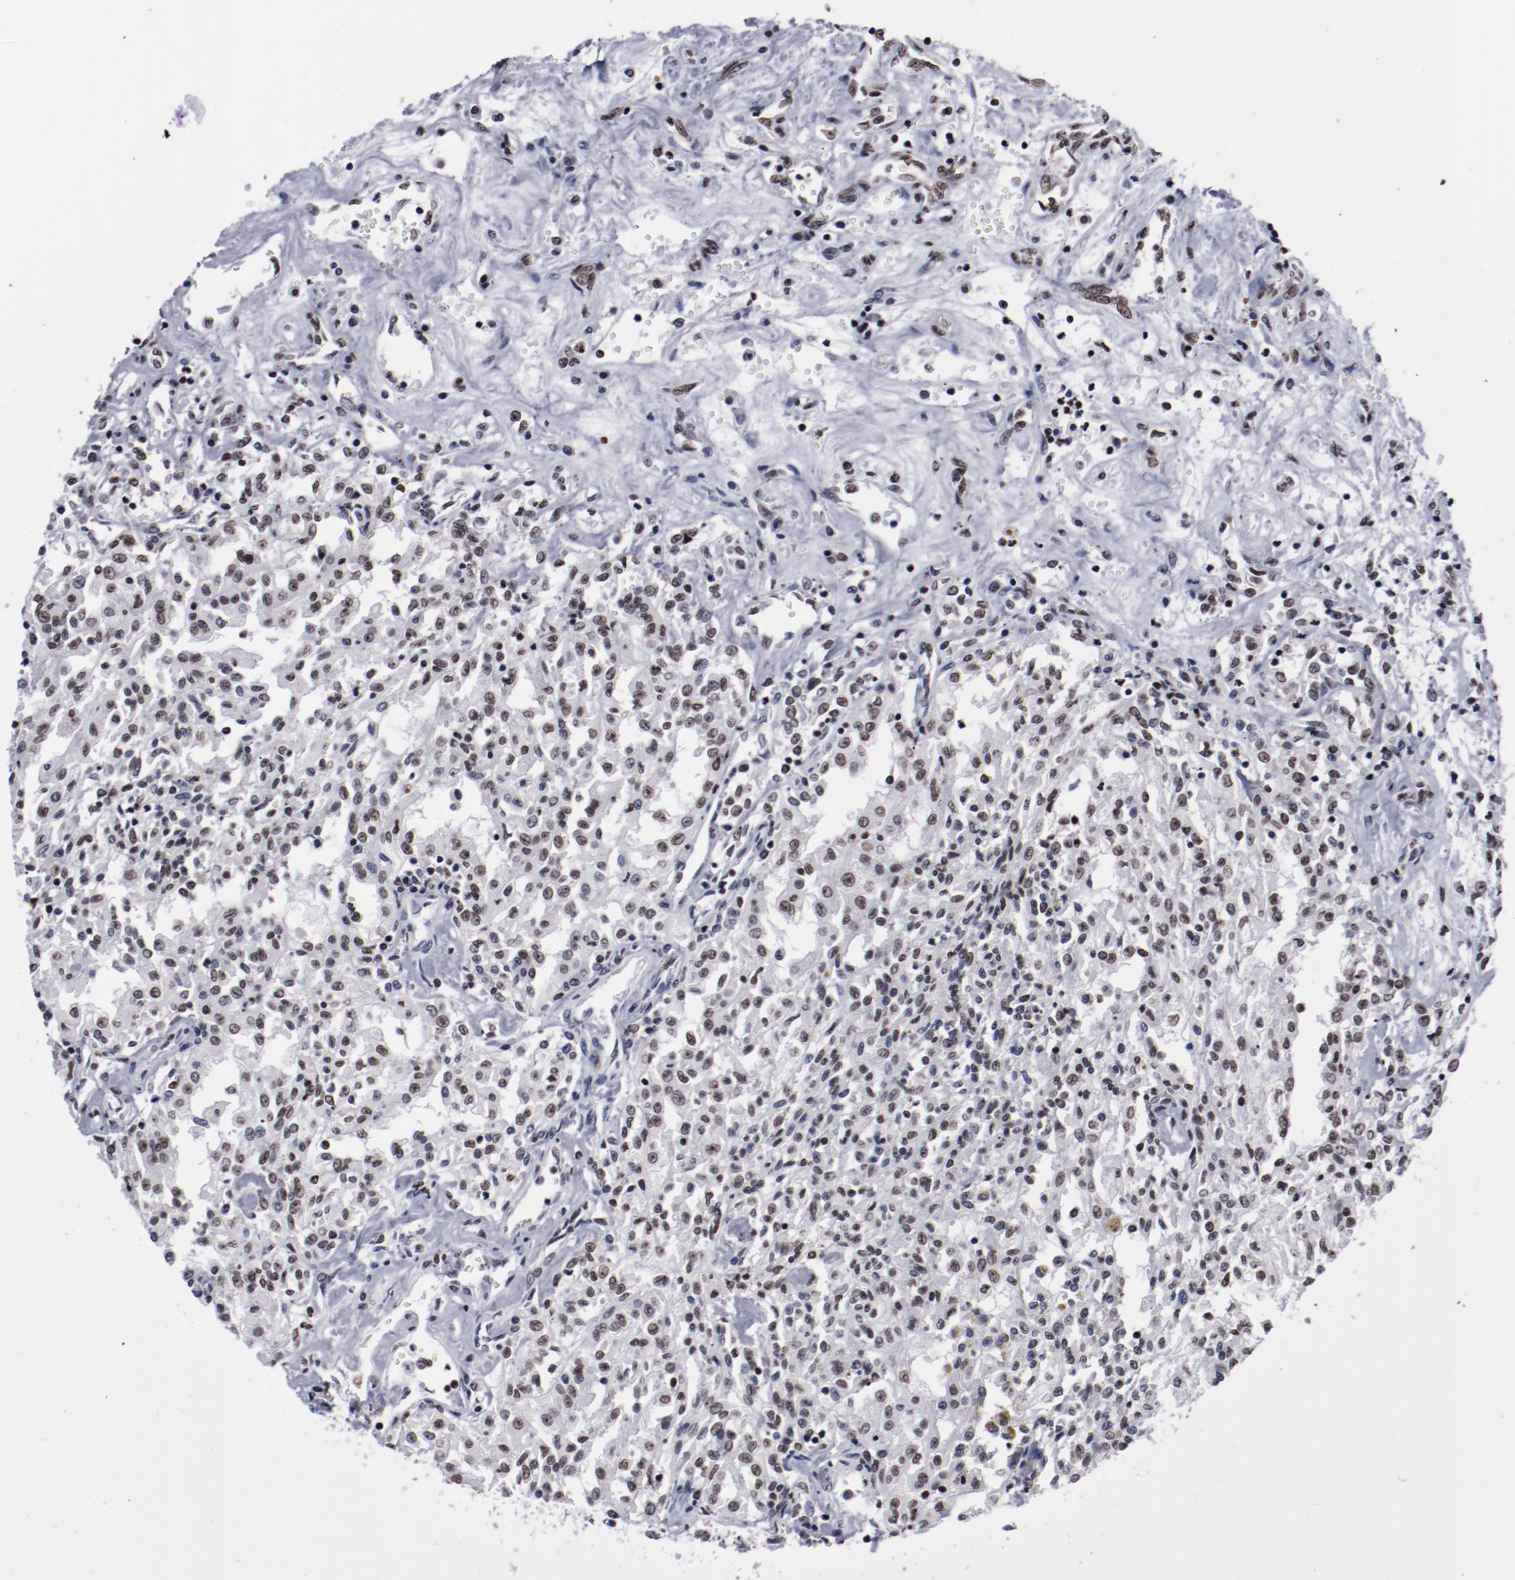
{"staining": {"intensity": "moderate", "quantity": "25%-75%", "location": "nuclear"}, "tissue": "renal cancer", "cell_type": "Tumor cells", "image_type": "cancer", "snomed": [{"axis": "morphology", "description": "Adenocarcinoma, NOS"}, {"axis": "topography", "description": "Kidney"}], "caption": "This micrograph shows renal cancer stained with immunohistochemistry to label a protein in brown. The nuclear of tumor cells show moderate positivity for the protein. Nuclei are counter-stained blue.", "gene": "HNRNPA2B1", "patient": {"sex": "male", "age": 78}}